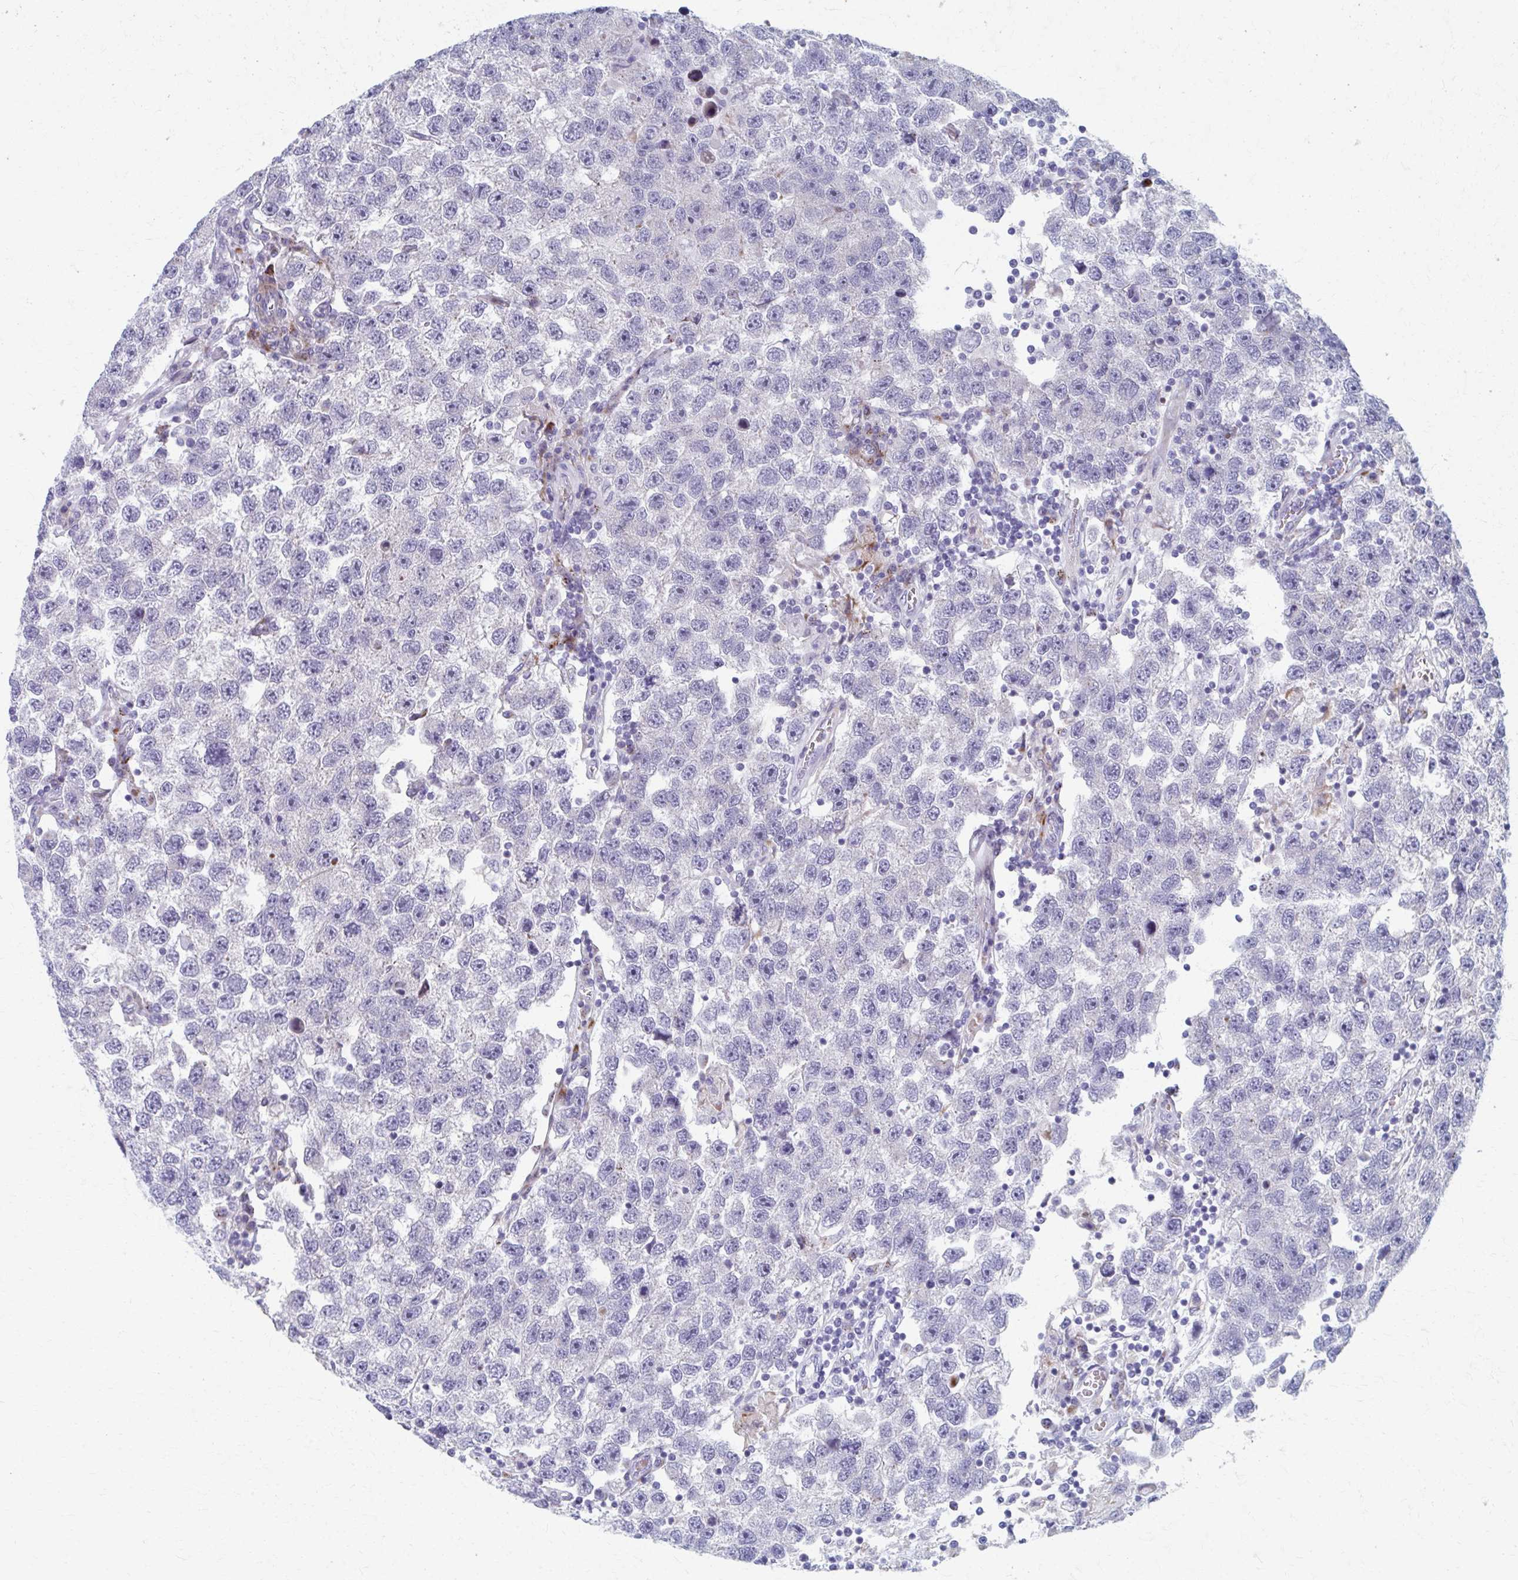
{"staining": {"intensity": "negative", "quantity": "none", "location": "none"}, "tissue": "testis cancer", "cell_type": "Tumor cells", "image_type": "cancer", "snomed": [{"axis": "morphology", "description": "Seminoma, NOS"}, {"axis": "topography", "description": "Testis"}], "caption": "Immunohistochemistry (IHC) of human seminoma (testis) displays no positivity in tumor cells.", "gene": "OLFM2", "patient": {"sex": "male", "age": 26}}